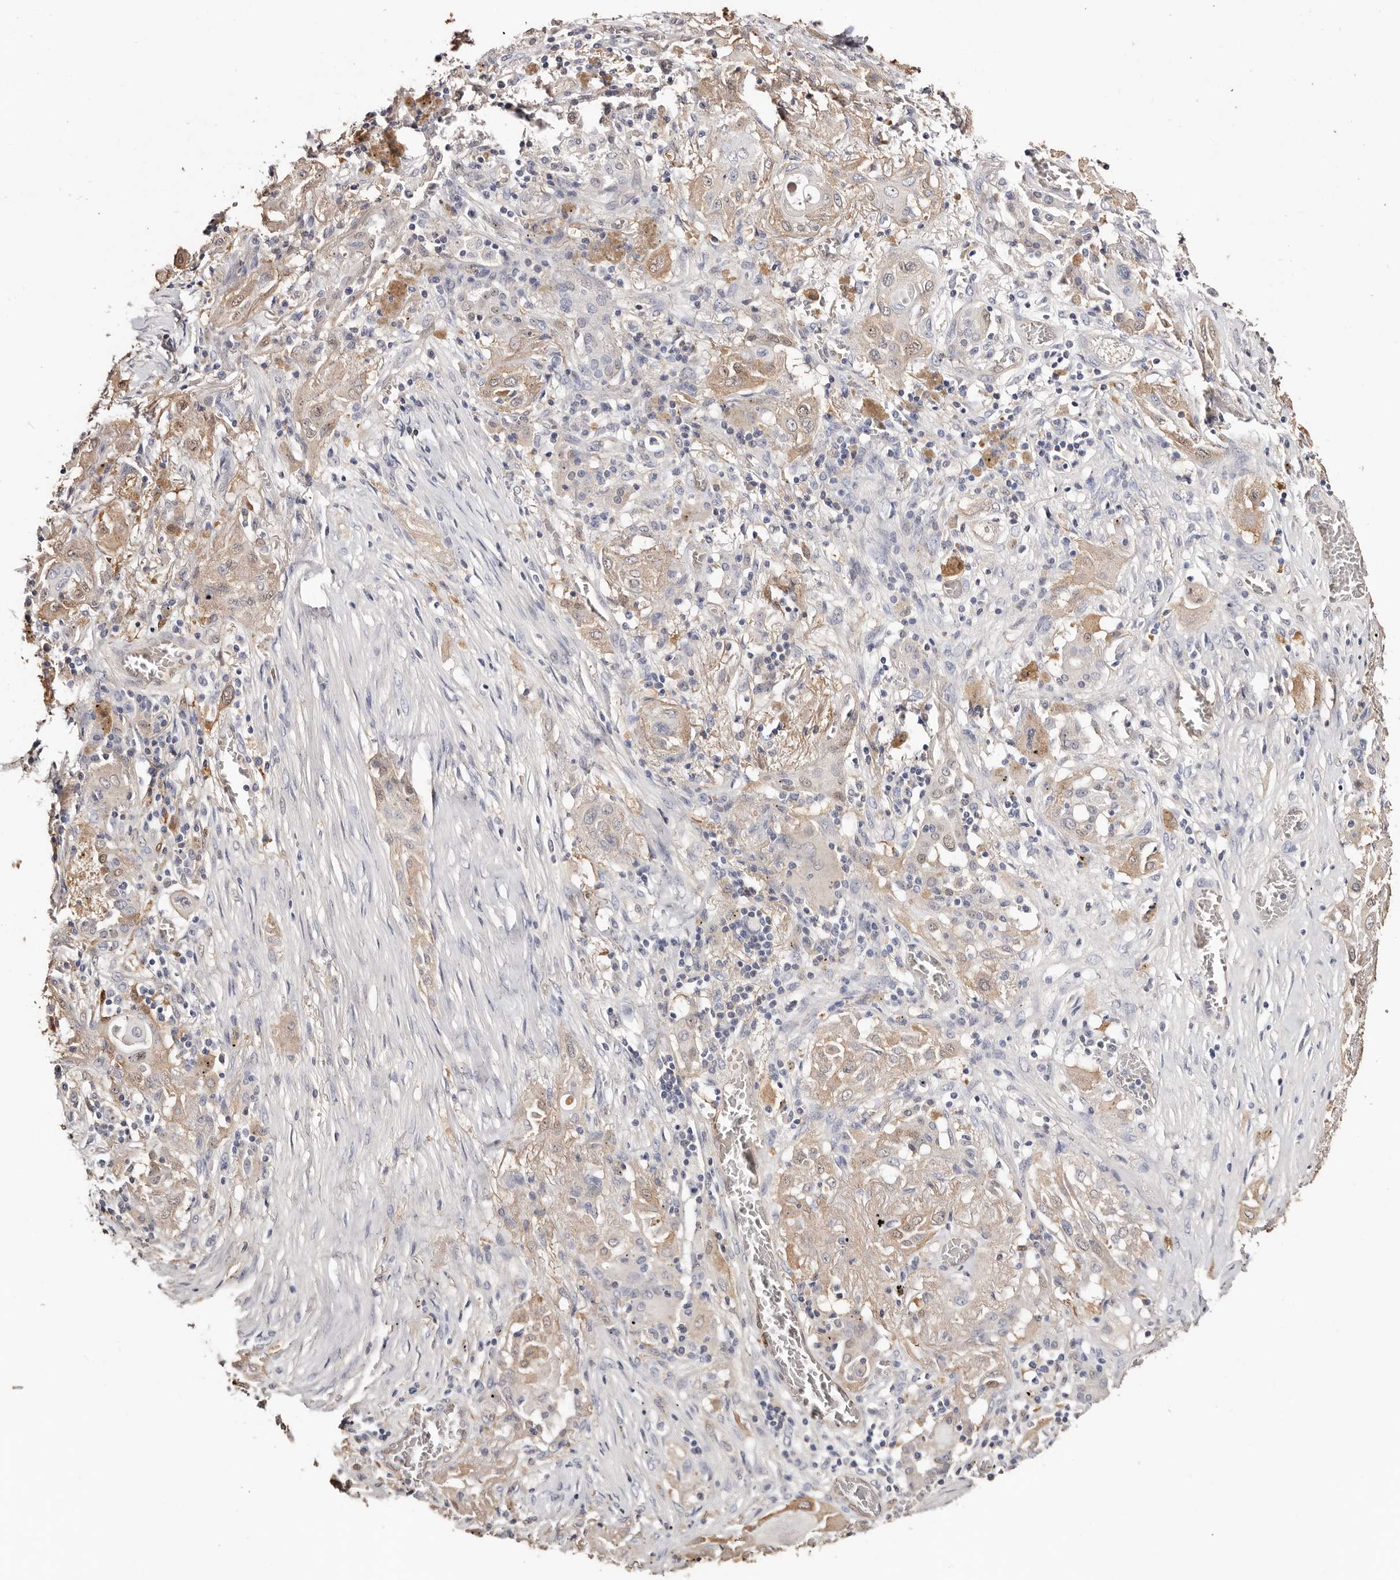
{"staining": {"intensity": "weak", "quantity": "<25%", "location": "cytoplasmic/membranous"}, "tissue": "lung cancer", "cell_type": "Tumor cells", "image_type": "cancer", "snomed": [{"axis": "morphology", "description": "Squamous cell carcinoma, NOS"}, {"axis": "topography", "description": "Lung"}], "caption": "A high-resolution image shows immunohistochemistry staining of lung squamous cell carcinoma, which reveals no significant positivity in tumor cells.", "gene": "TGM2", "patient": {"sex": "female", "age": 47}}